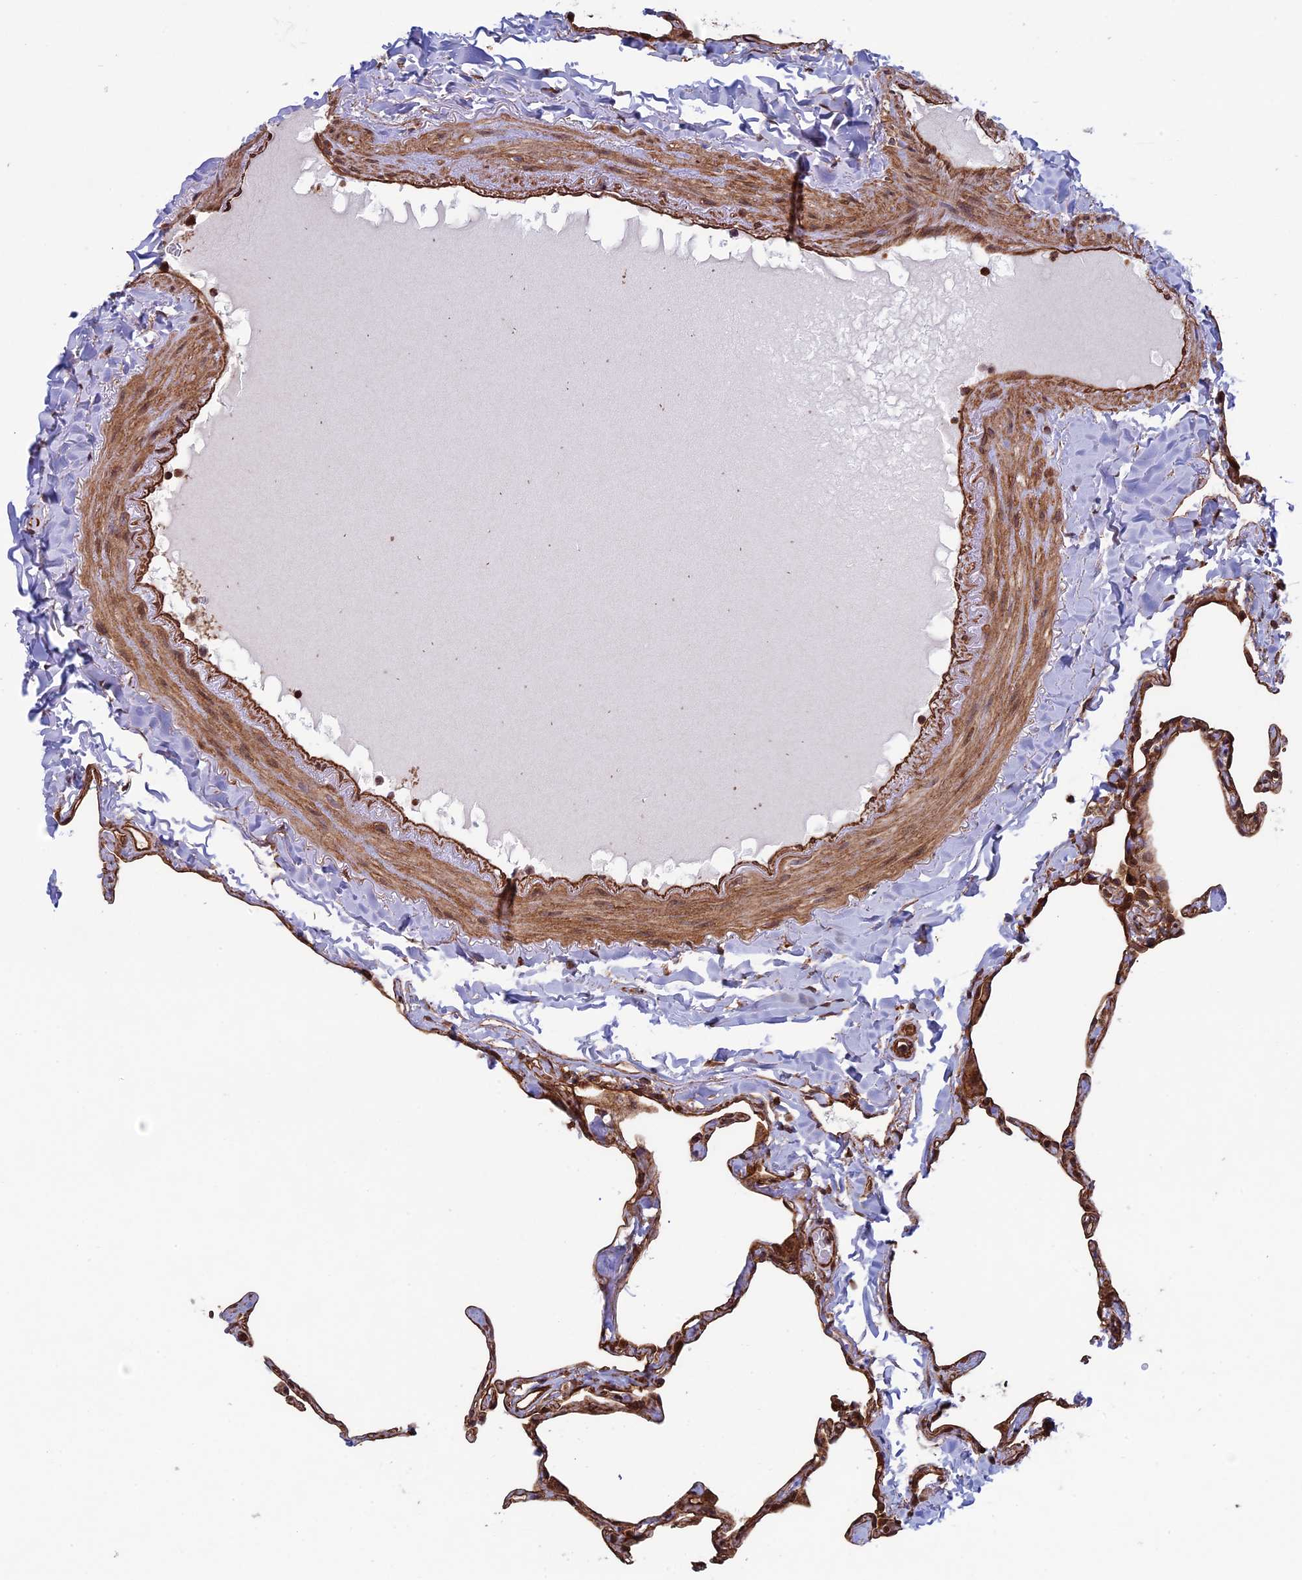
{"staining": {"intensity": "moderate", "quantity": ">75%", "location": "cytoplasmic/membranous"}, "tissue": "lung", "cell_type": "Alveolar cells", "image_type": "normal", "snomed": [{"axis": "morphology", "description": "Normal tissue, NOS"}, {"axis": "topography", "description": "Lung"}], "caption": "Moderate cytoplasmic/membranous protein expression is seen in approximately >75% of alveolar cells in lung. (Stains: DAB in brown, nuclei in blue, Microscopy: brightfield microscopy at high magnification).", "gene": "CCDC8", "patient": {"sex": "male", "age": 65}}